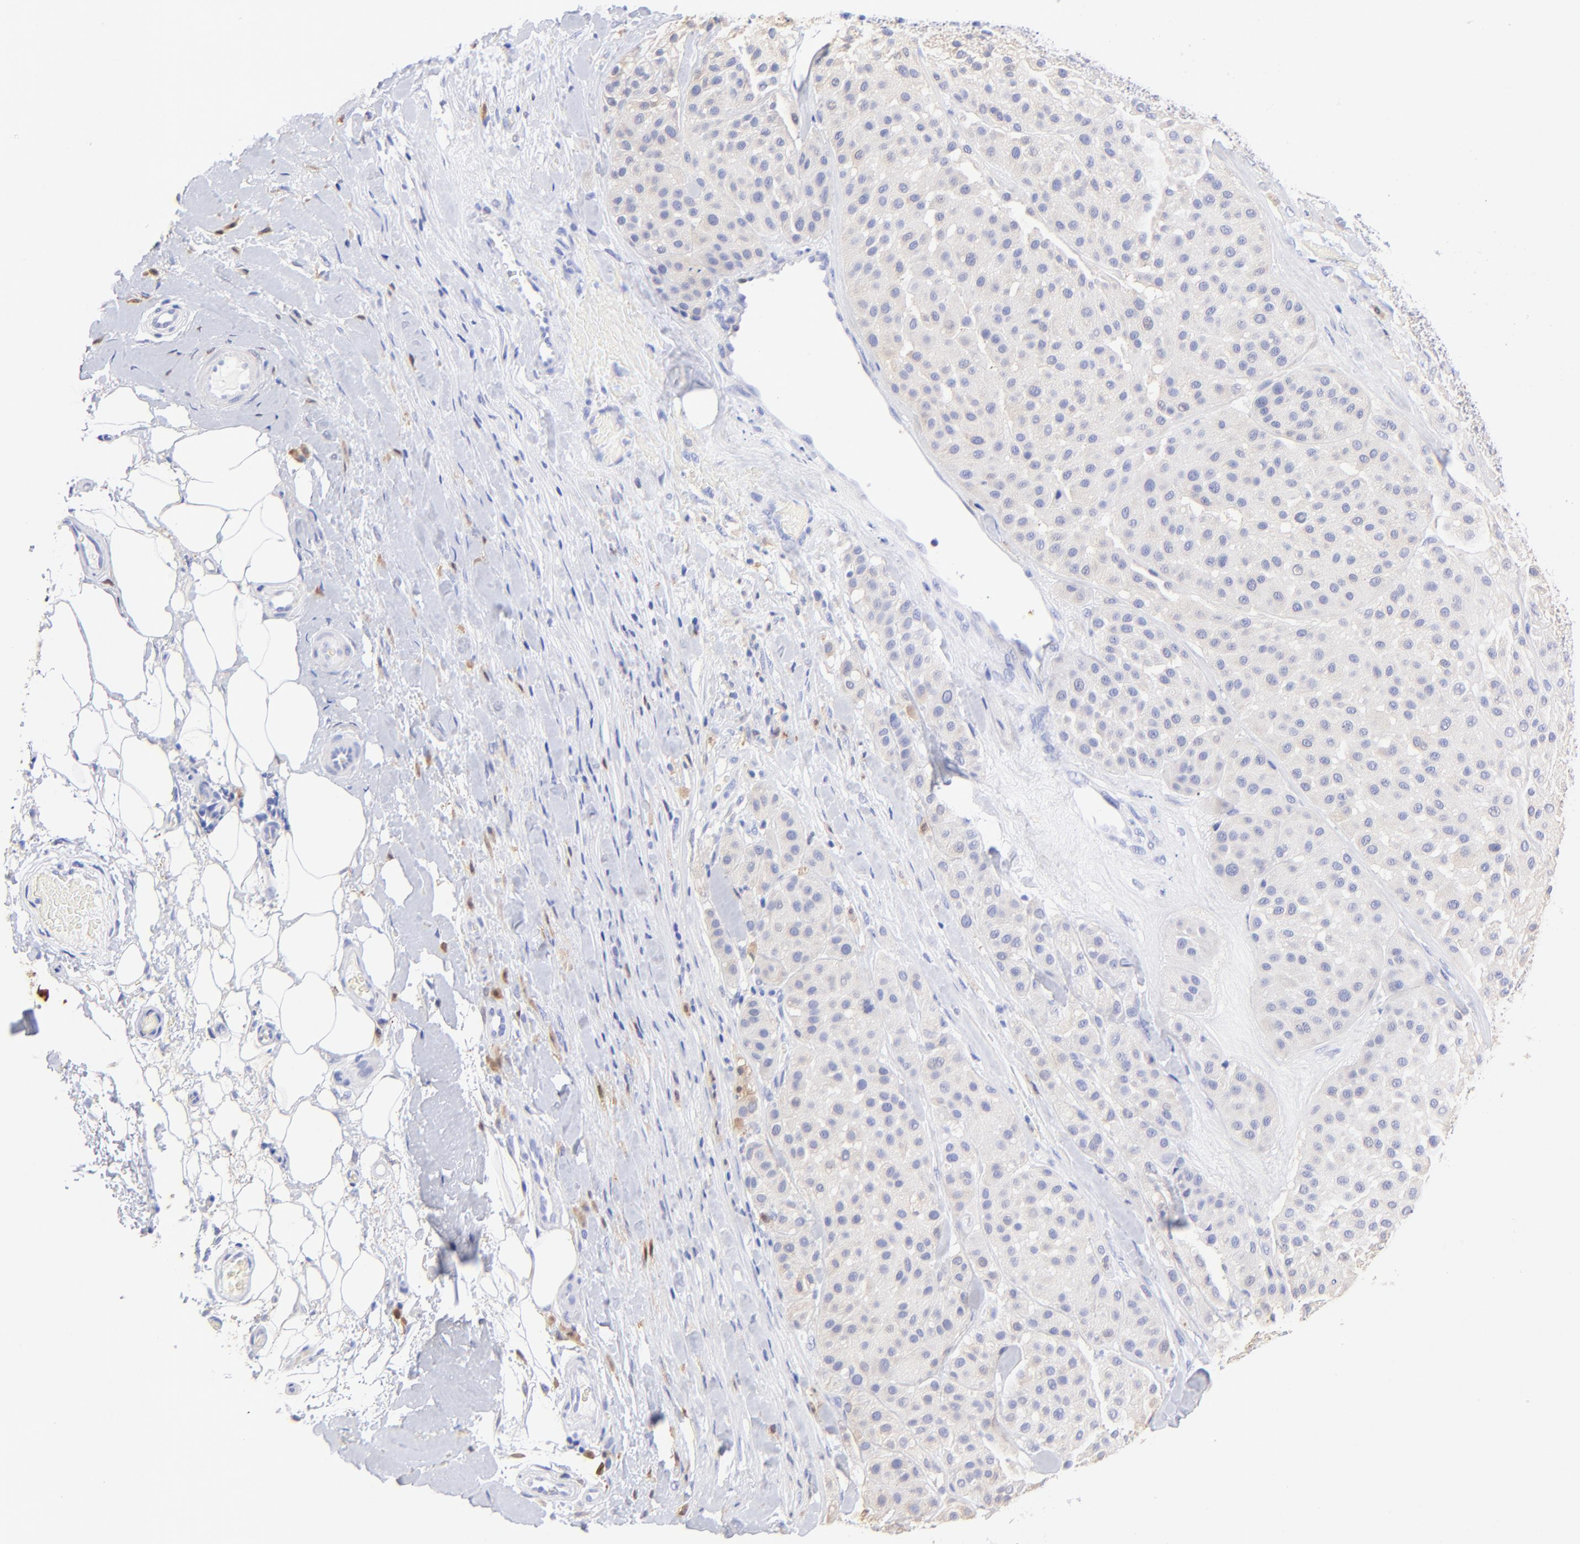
{"staining": {"intensity": "negative", "quantity": "none", "location": "none"}, "tissue": "melanoma", "cell_type": "Tumor cells", "image_type": "cancer", "snomed": [{"axis": "morphology", "description": "Normal tissue, NOS"}, {"axis": "morphology", "description": "Malignant melanoma, Metastatic site"}, {"axis": "topography", "description": "Skin"}], "caption": "IHC of malignant melanoma (metastatic site) shows no staining in tumor cells.", "gene": "ALDH1A1", "patient": {"sex": "male", "age": 41}}